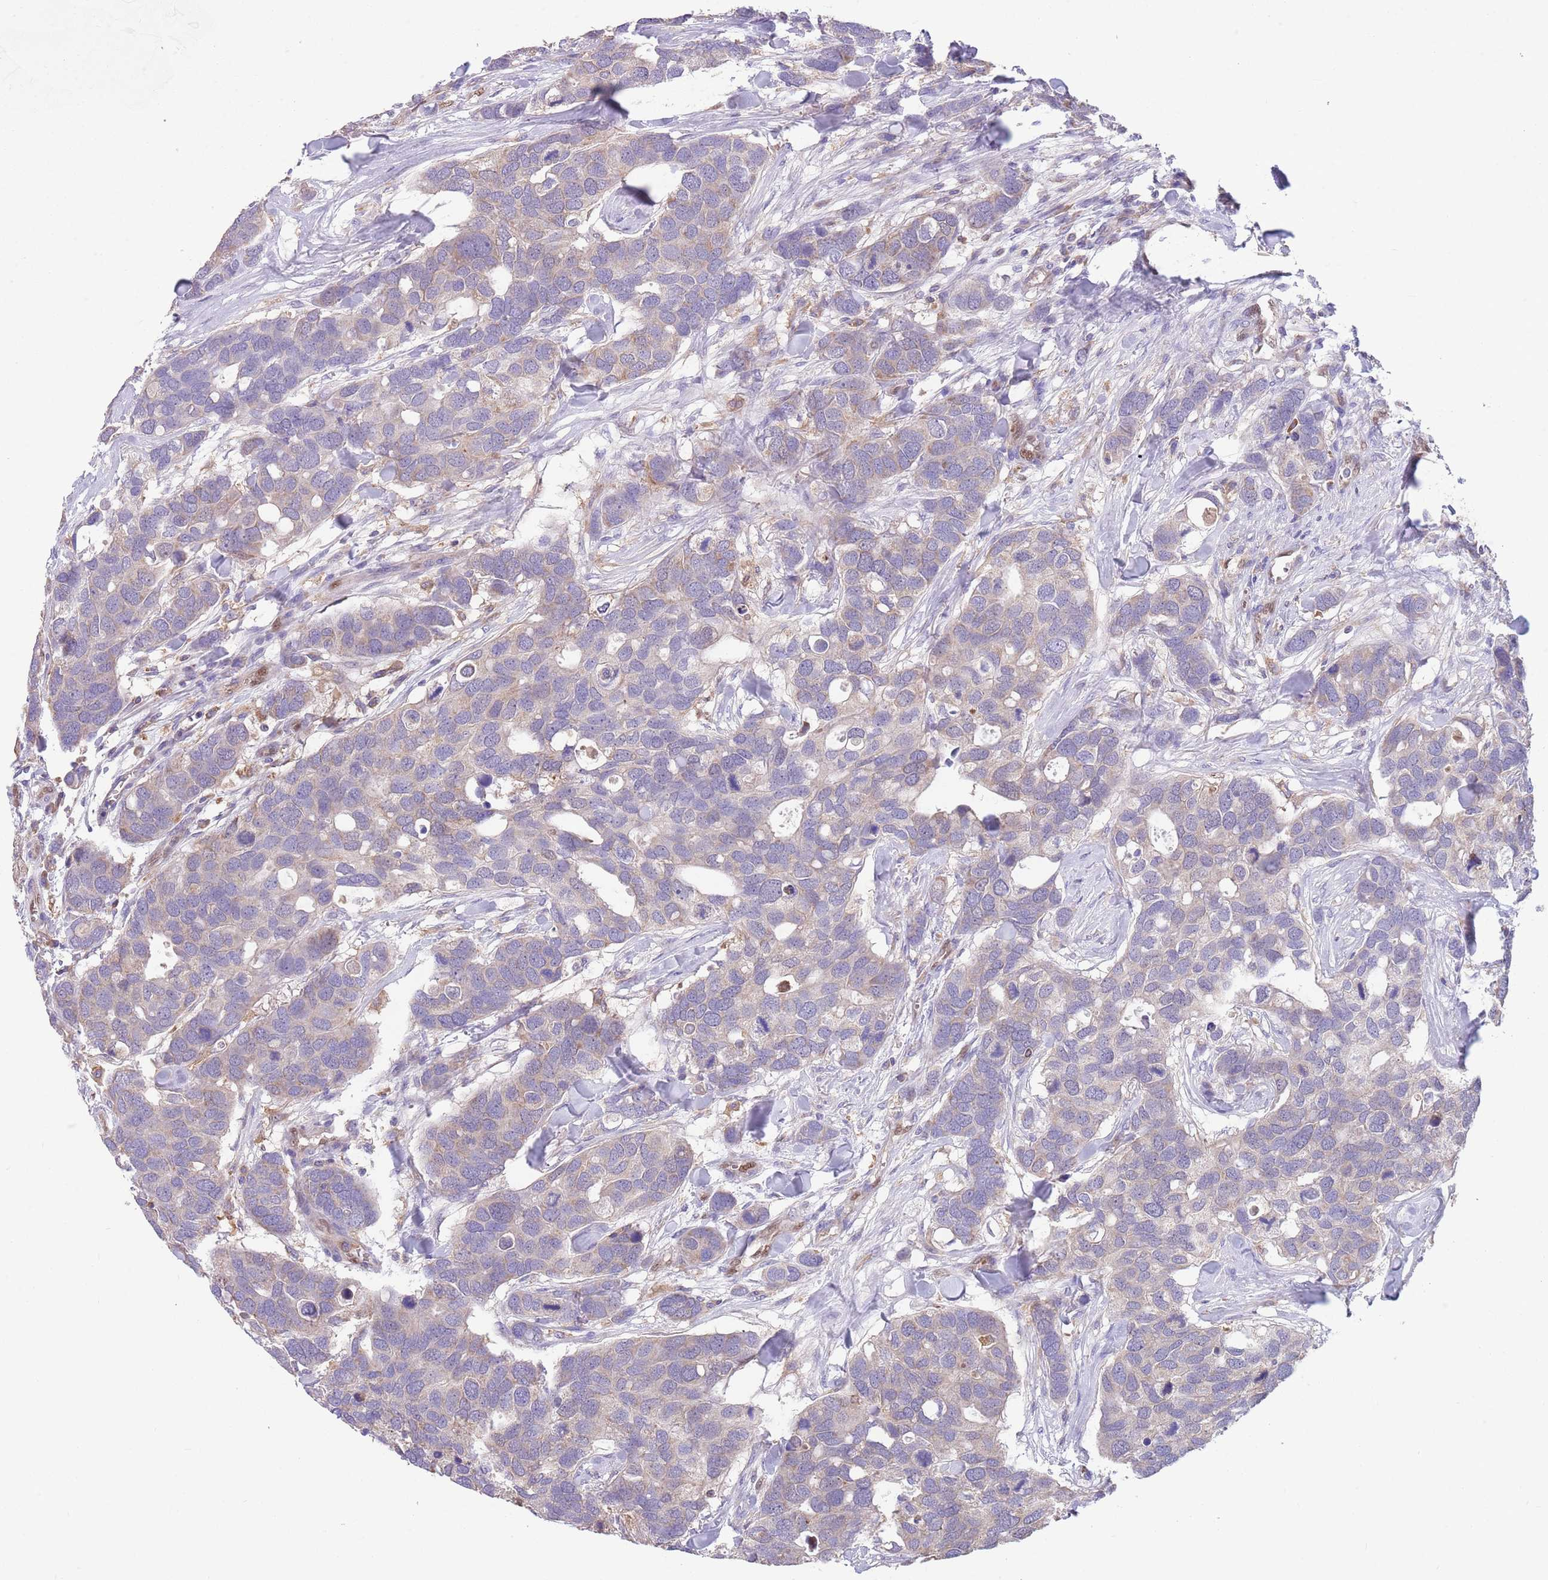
{"staining": {"intensity": "weak", "quantity": "<25%", "location": "cytoplasmic/membranous"}, "tissue": "breast cancer", "cell_type": "Tumor cells", "image_type": "cancer", "snomed": [{"axis": "morphology", "description": "Duct carcinoma"}, {"axis": "topography", "description": "Breast"}], "caption": "A high-resolution photomicrograph shows immunohistochemistry (IHC) staining of breast cancer (infiltrating ductal carcinoma), which shows no significant staining in tumor cells.", "gene": "DDT", "patient": {"sex": "female", "age": 83}}